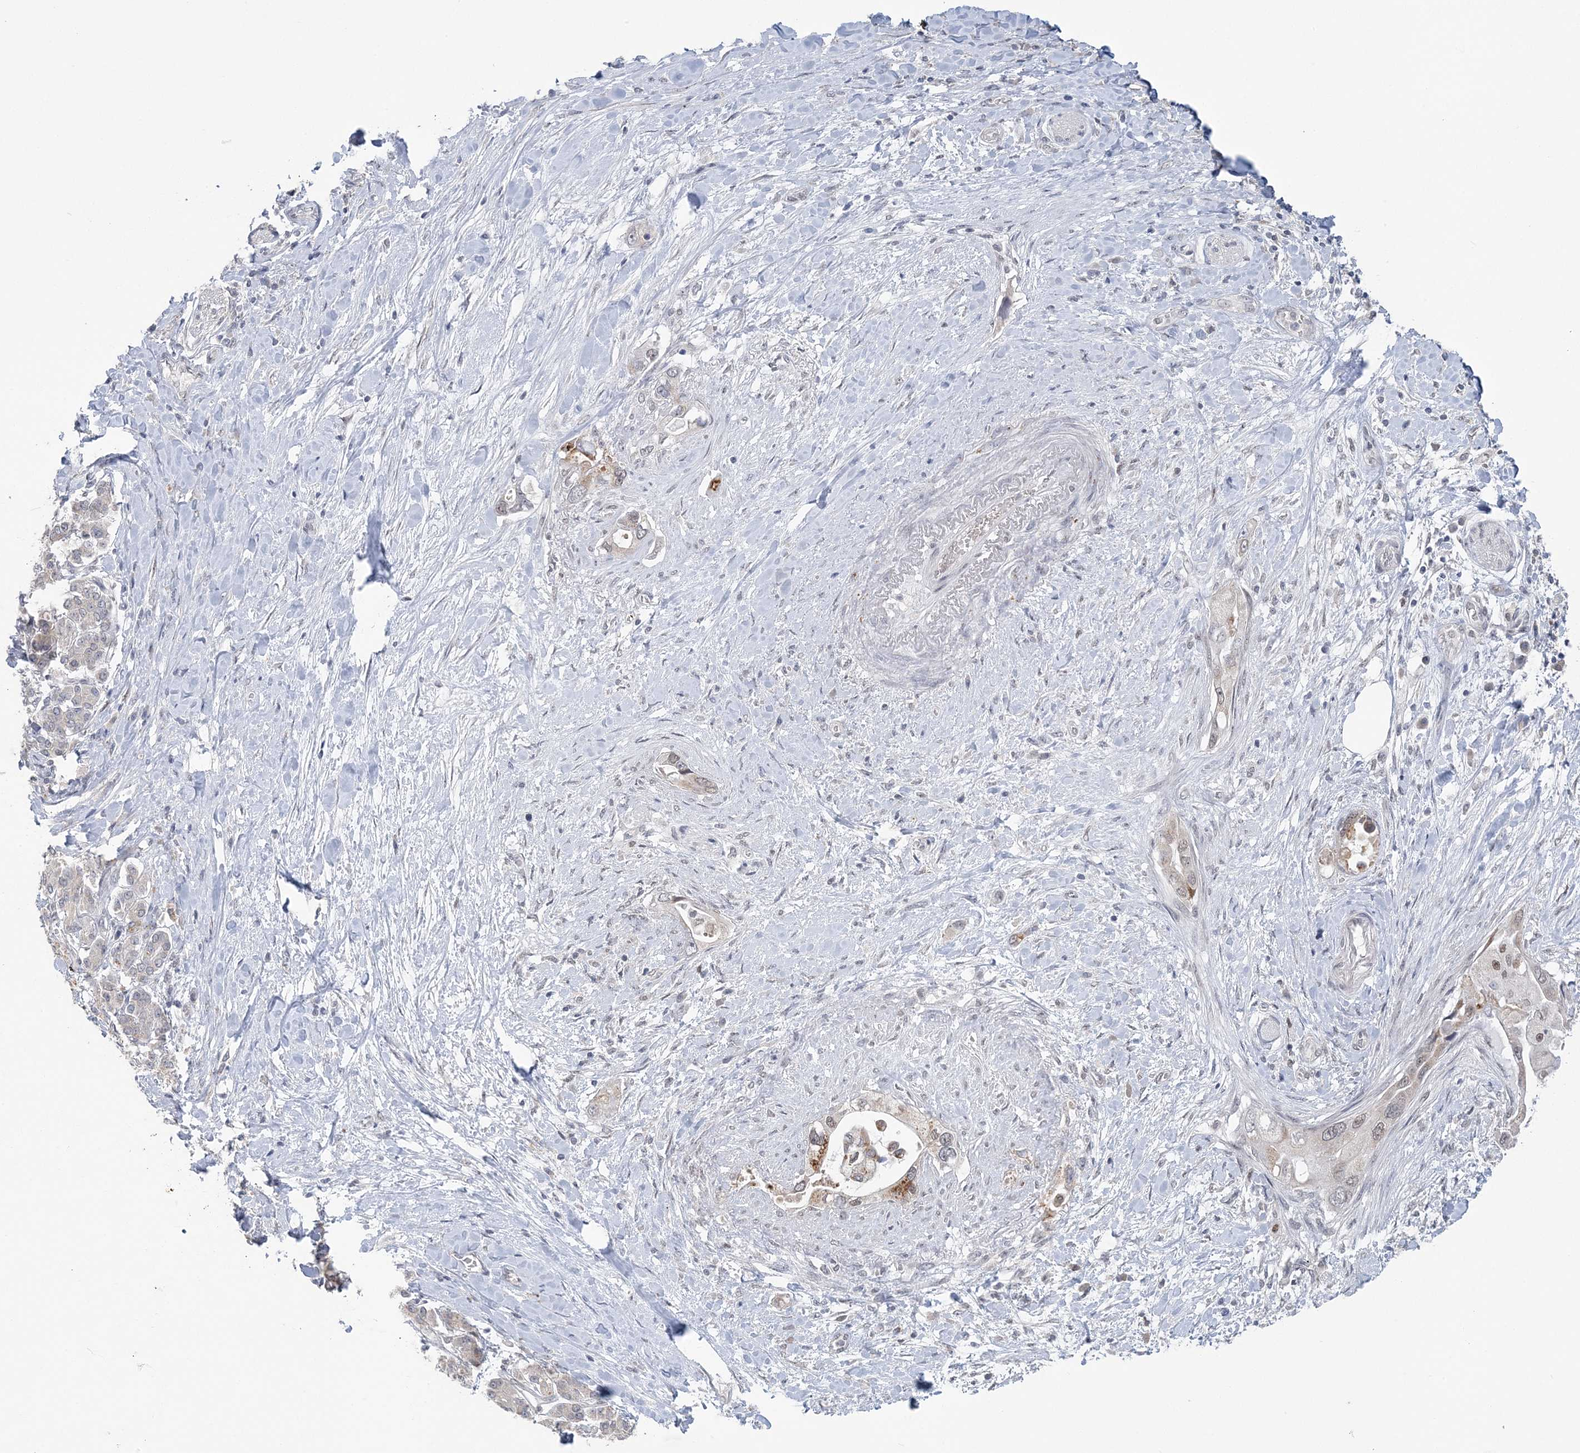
{"staining": {"intensity": "moderate", "quantity": "25%-75%", "location": "nuclear"}, "tissue": "pancreatic cancer", "cell_type": "Tumor cells", "image_type": "cancer", "snomed": [{"axis": "morphology", "description": "Inflammation, NOS"}, {"axis": "morphology", "description": "Adenocarcinoma, NOS"}, {"axis": "topography", "description": "Pancreas"}], "caption": "Immunohistochemistry image of human pancreatic adenocarcinoma stained for a protein (brown), which shows medium levels of moderate nuclear staining in about 25%-75% of tumor cells.", "gene": "ZBTB7A", "patient": {"sex": "female", "age": 56}}